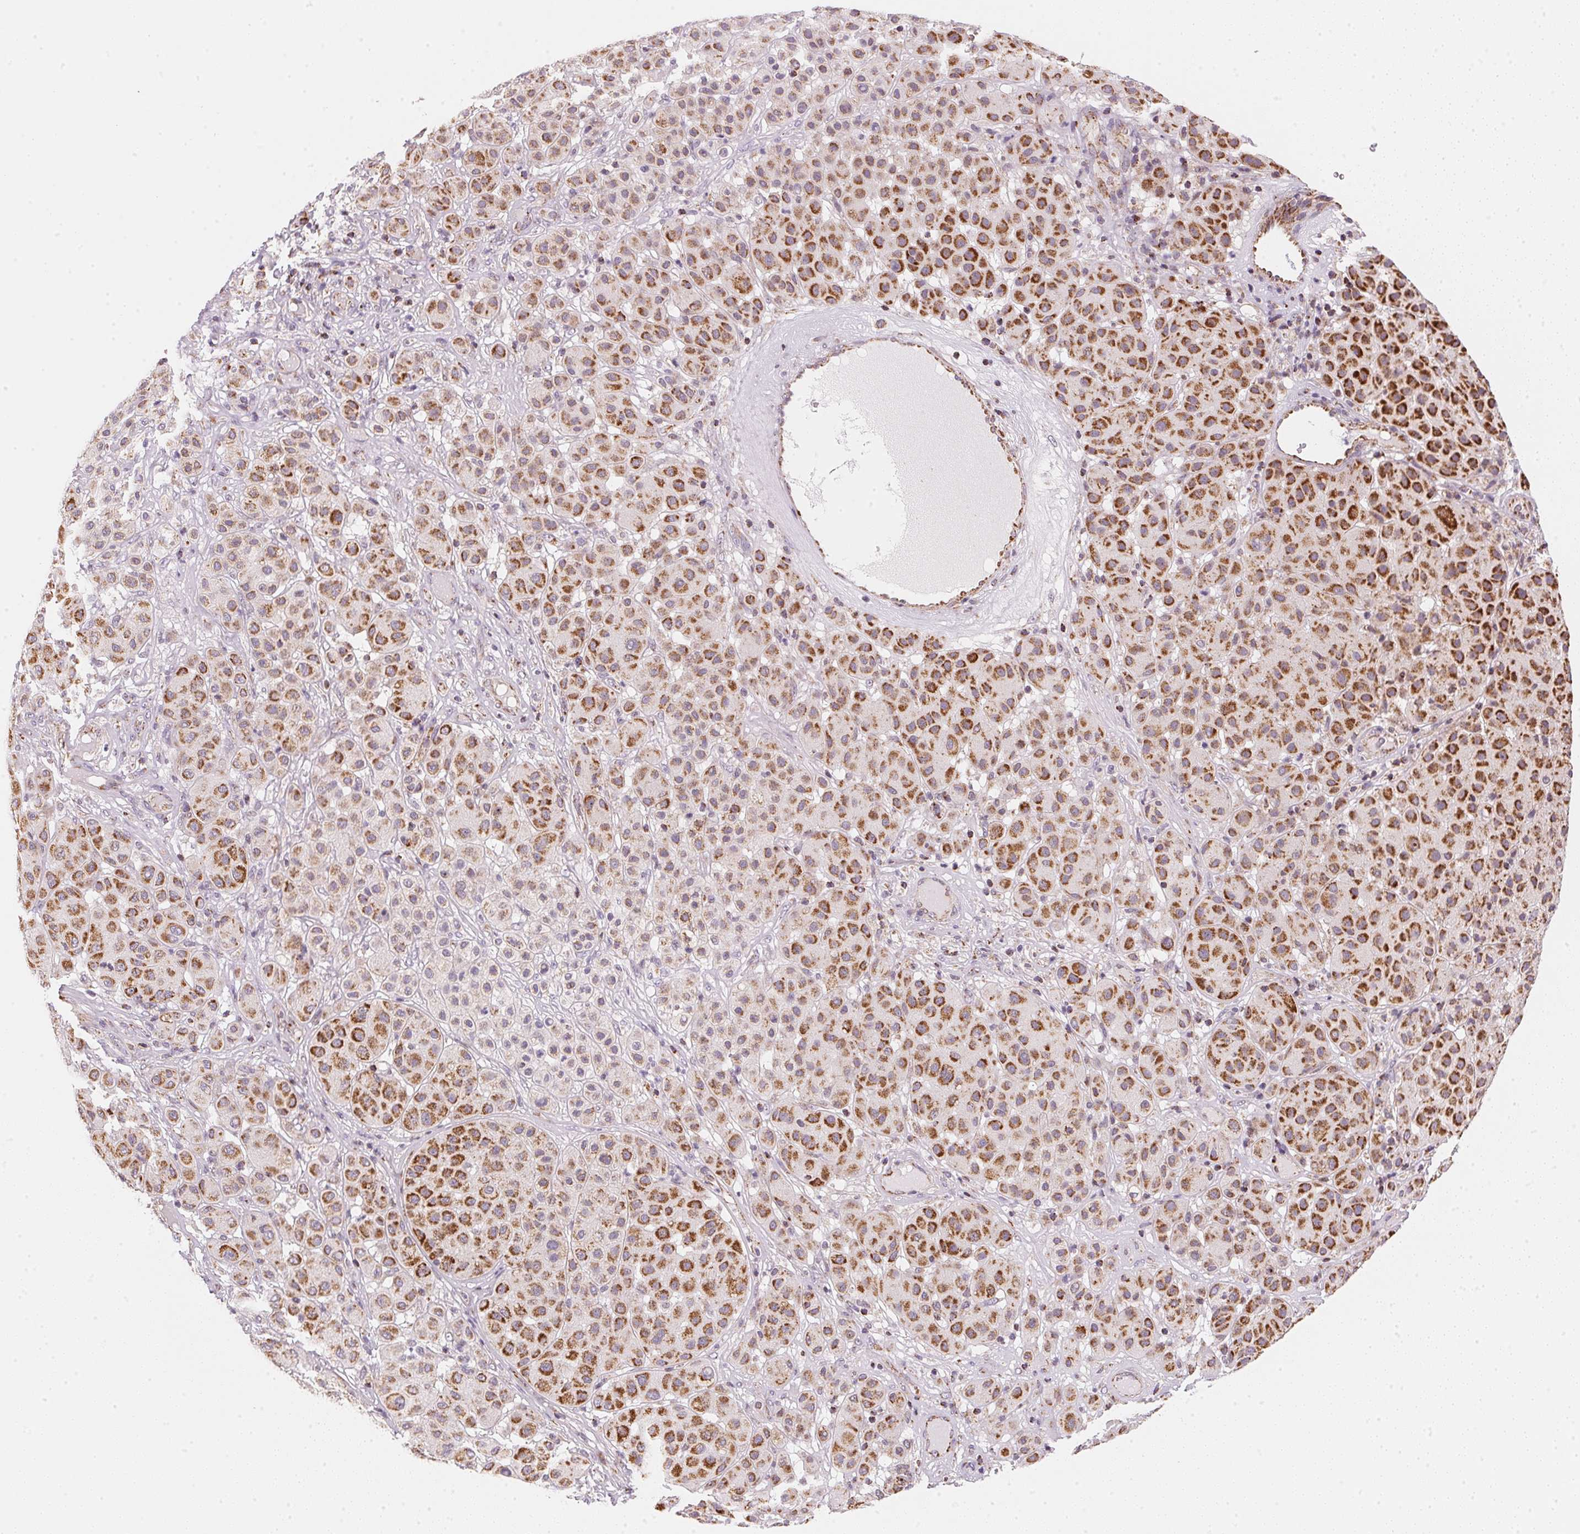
{"staining": {"intensity": "strong", "quantity": ">75%", "location": "cytoplasmic/membranous"}, "tissue": "melanoma", "cell_type": "Tumor cells", "image_type": "cancer", "snomed": [{"axis": "morphology", "description": "Malignant melanoma, Metastatic site"}, {"axis": "topography", "description": "Smooth muscle"}], "caption": "Immunohistochemical staining of melanoma displays high levels of strong cytoplasmic/membranous expression in about >75% of tumor cells. The staining was performed using DAB to visualize the protein expression in brown, while the nuclei were stained in blue with hematoxylin (Magnification: 20x).", "gene": "GIPC2", "patient": {"sex": "male", "age": 41}}